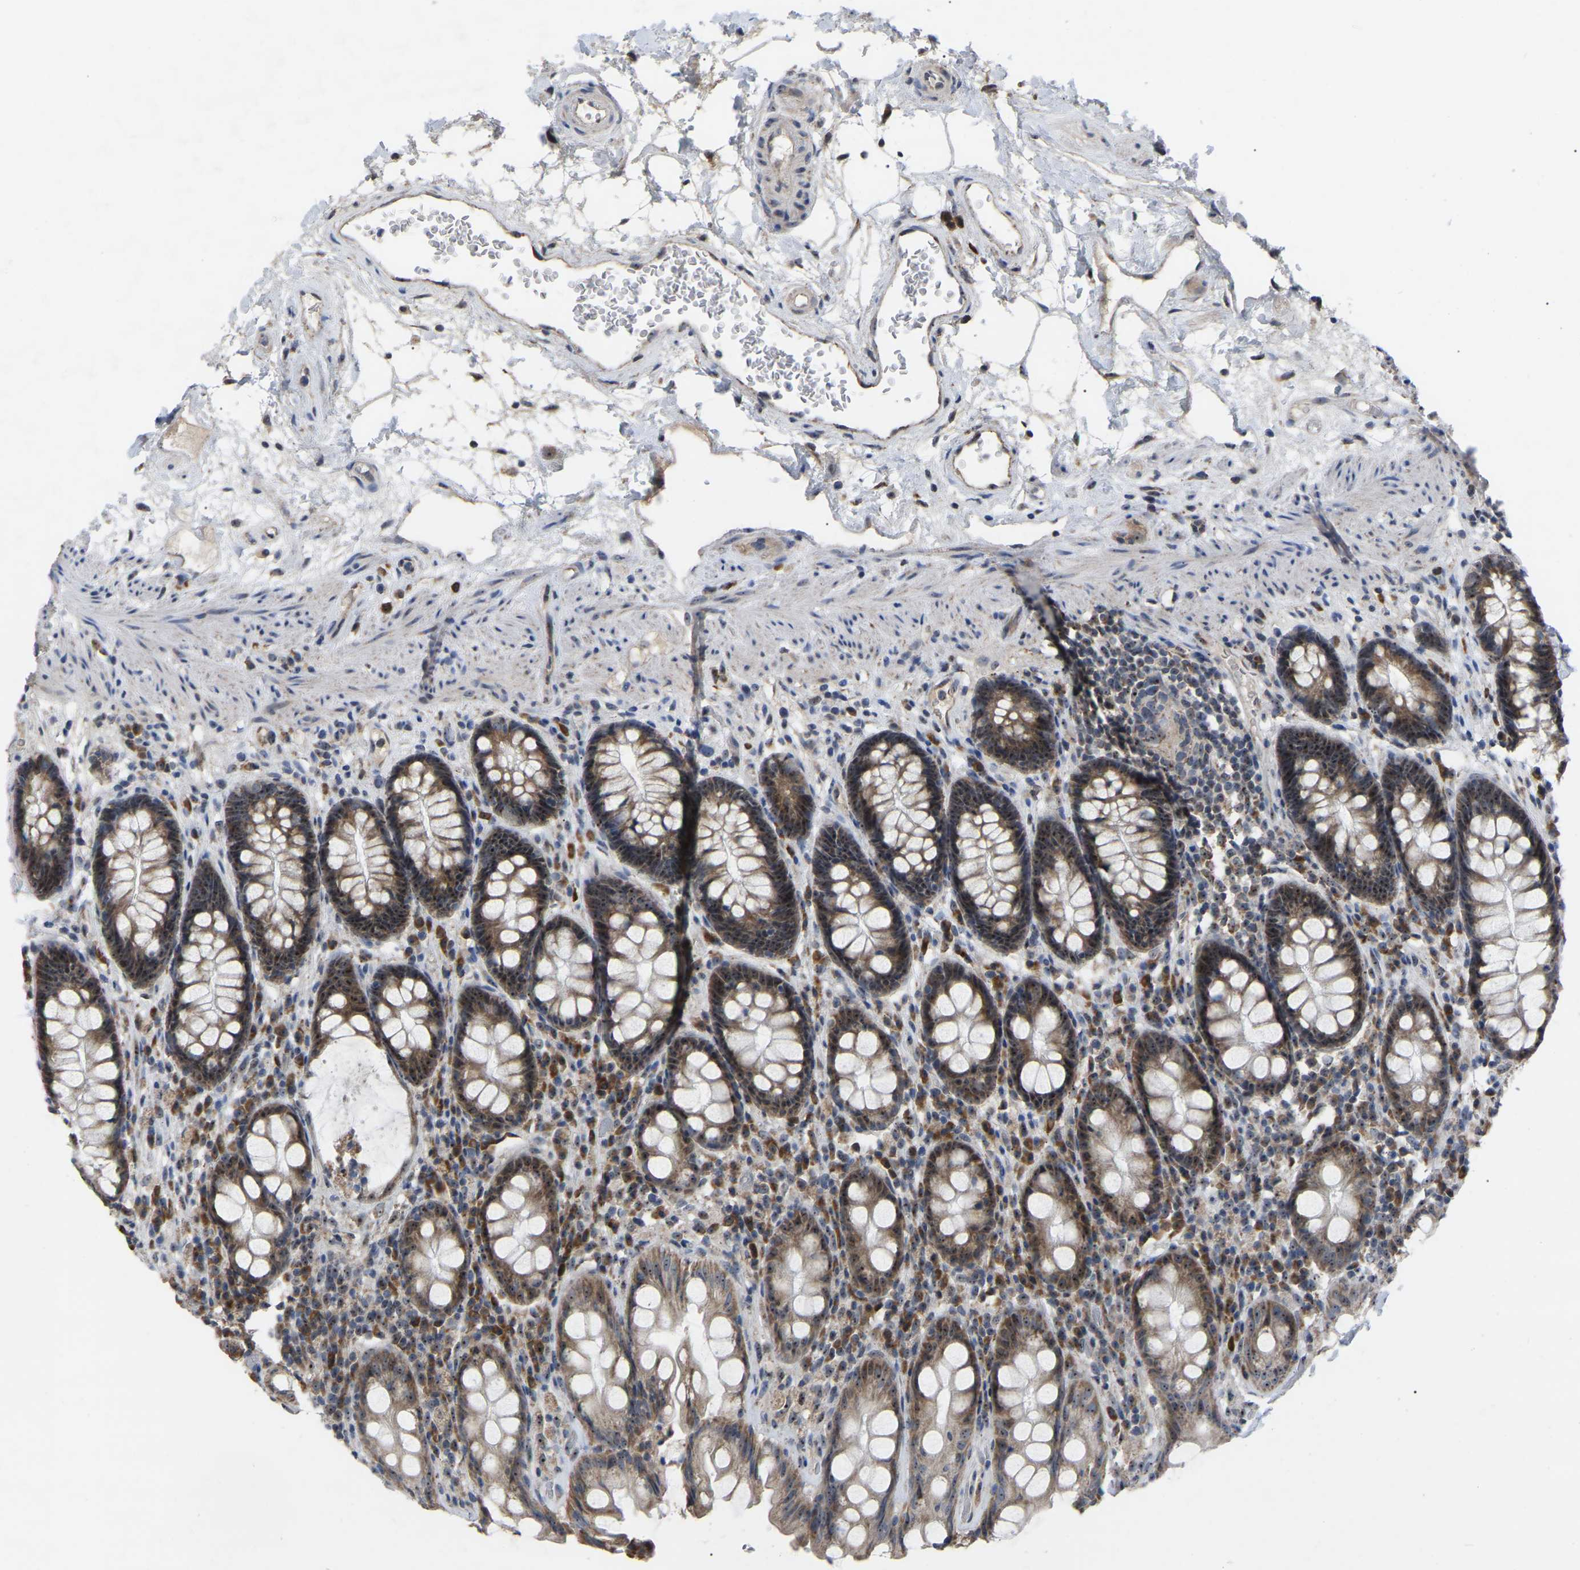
{"staining": {"intensity": "strong", "quantity": ">75%", "location": "cytoplasmic/membranous,nuclear"}, "tissue": "rectum", "cell_type": "Glandular cells", "image_type": "normal", "snomed": [{"axis": "morphology", "description": "Normal tissue, NOS"}, {"axis": "topography", "description": "Rectum"}], "caption": "Human rectum stained for a protein (brown) exhibits strong cytoplasmic/membranous,nuclear positive staining in about >75% of glandular cells.", "gene": "NOP53", "patient": {"sex": "male", "age": 64}}